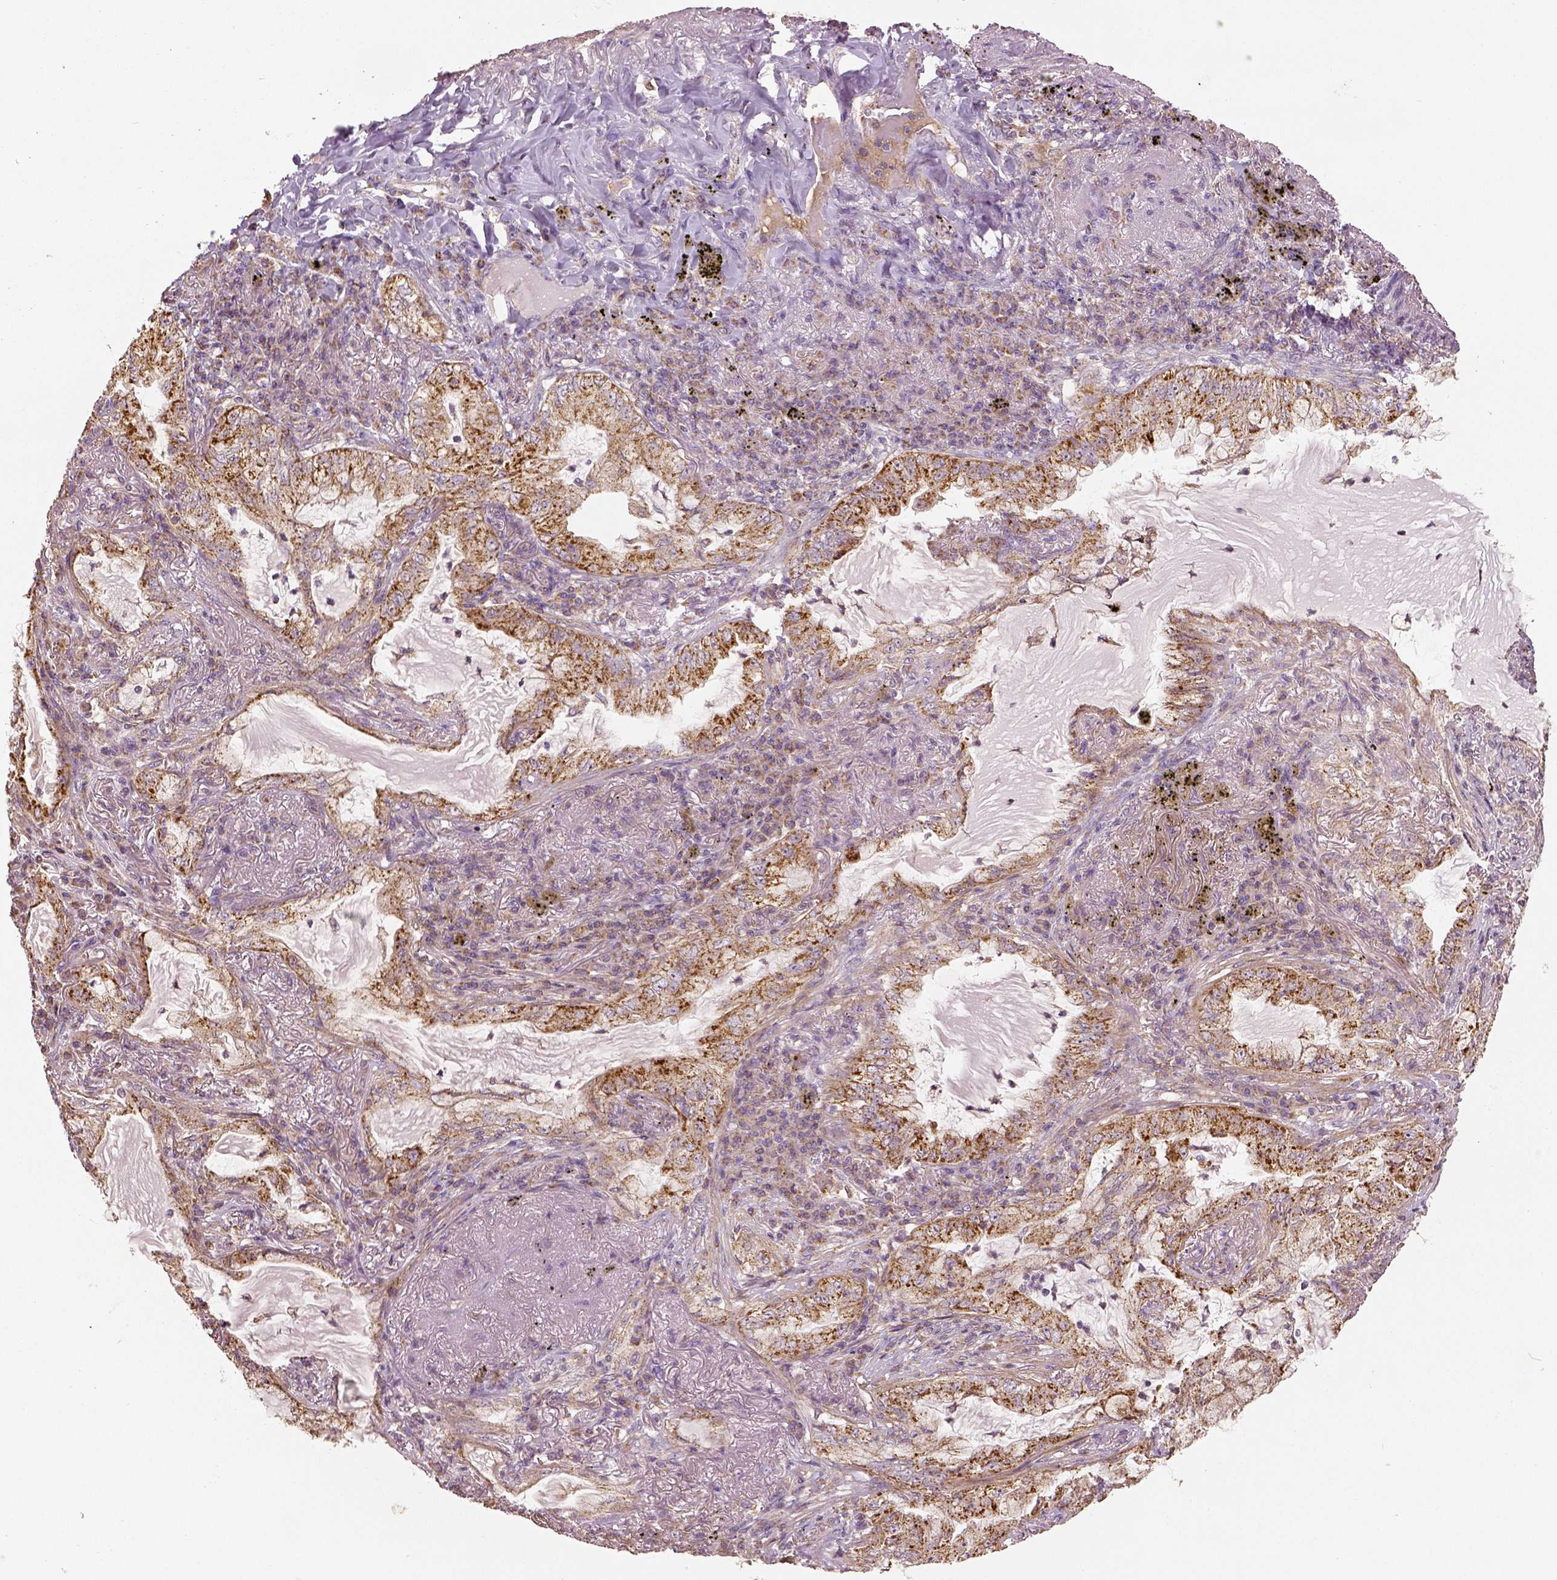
{"staining": {"intensity": "strong", "quantity": "<25%", "location": "cytoplasmic/membranous"}, "tissue": "lung cancer", "cell_type": "Tumor cells", "image_type": "cancer", "snomed": [{"axis": "morphology", "description": "Adenocarcinoma, NOS"}, {"axis": "topography", "description": "Lung"}], "caption": "The photomicrograph shows staining of lung cancer, revealing strong cytoplasmic/membranous protein staining (brown color) within tumor cells. The protein of interest is shown in brown color, while the nuclei are stained blue.", "gene": "PGAM5", "patient": {"sex": "female", "age": 73}}